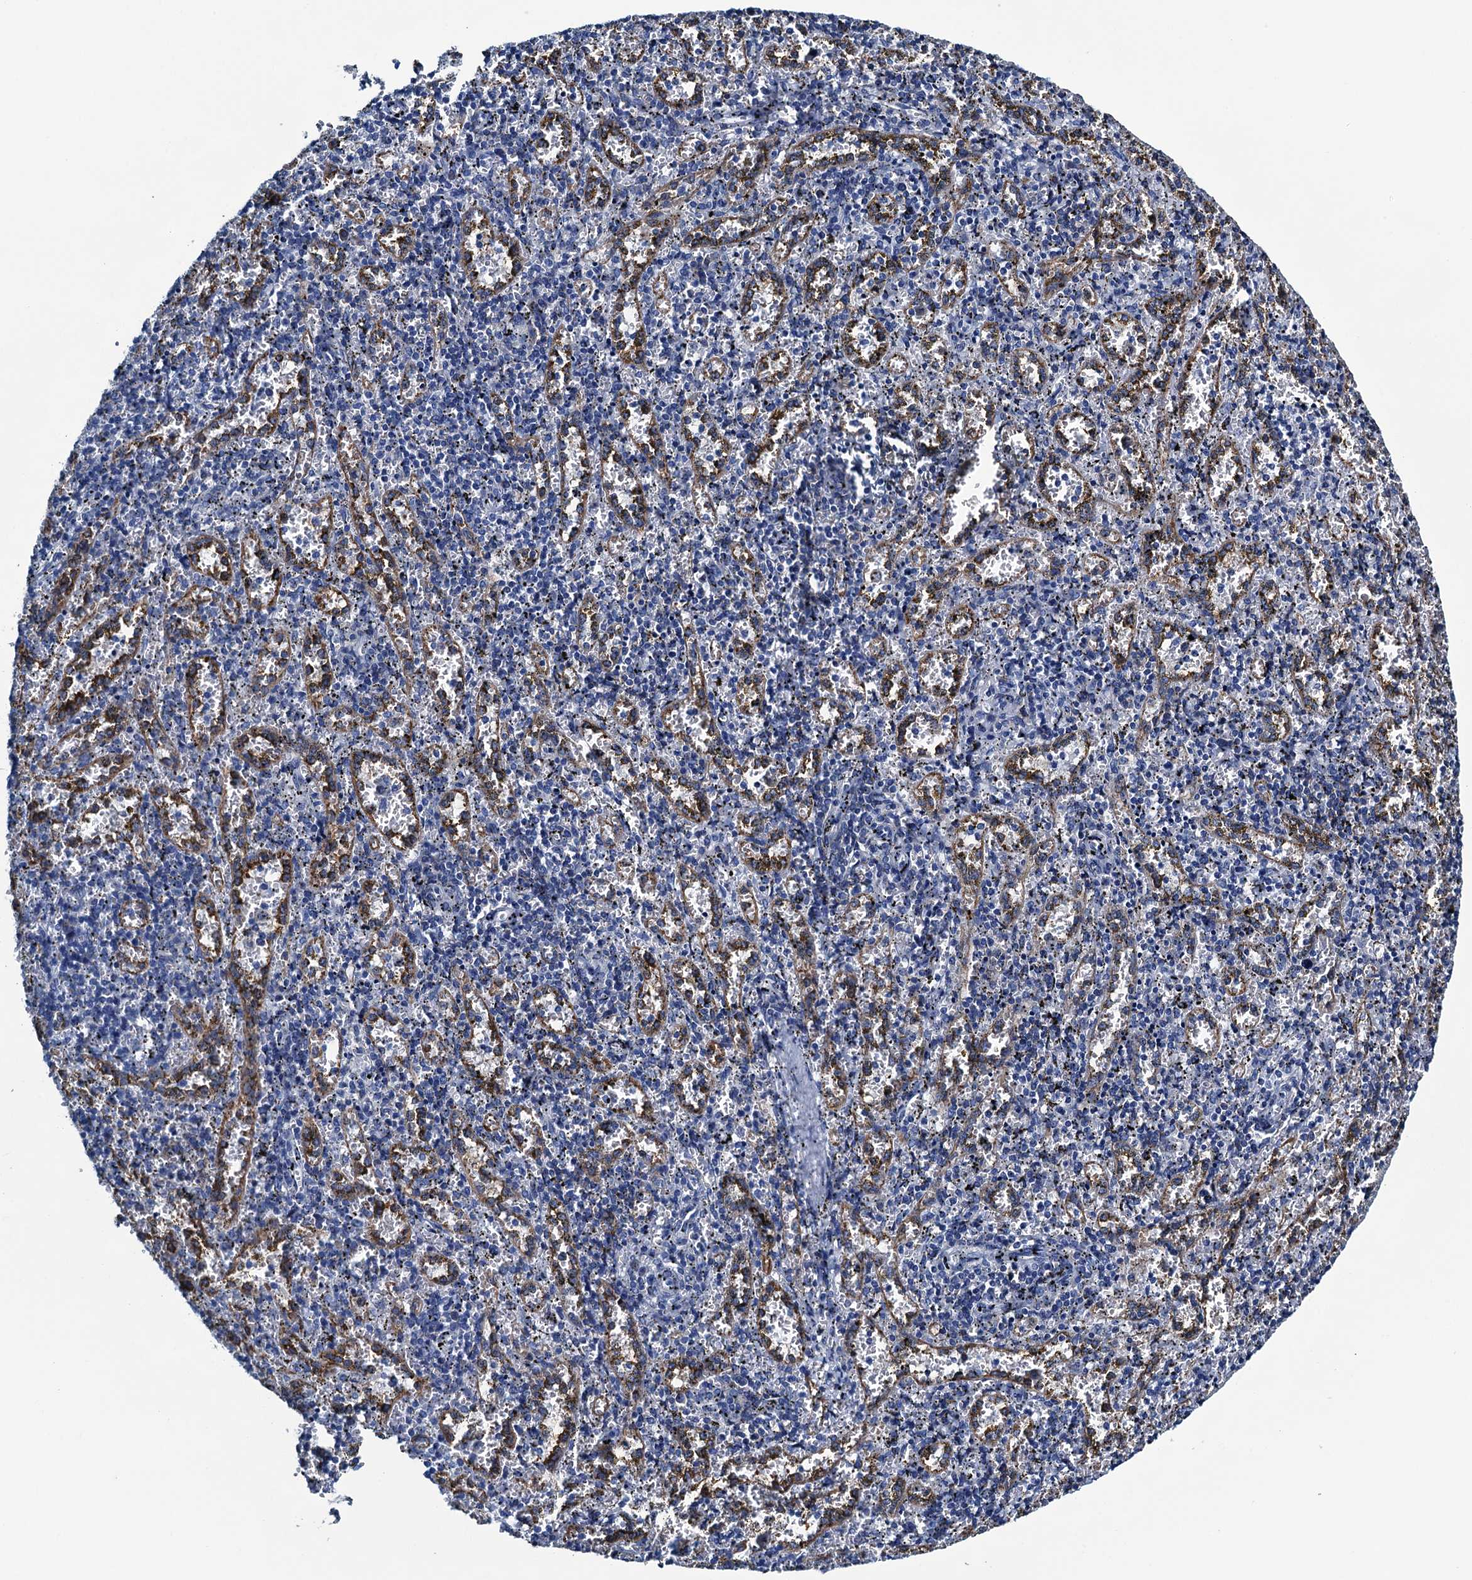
{"staining": {"intensity": "negative", "quantity": "none", "location": "none"}, "tissue": "spleen", "cell_type": "Cells in red pulp", "image_type": "normal", "snomed": [{"axis": "morphology", "description": "Normal tissue, NOS"}, {"axis": "topography", "description": "Spleen"}], "caption": "IHC of normal spleen demonstrates no positivity in cells in red pulp. (Immunohistochemistry, brightfield microscopy, high magnification).", "gene": "C10orf88", "patient": {"sex": "male", "age": 11}}